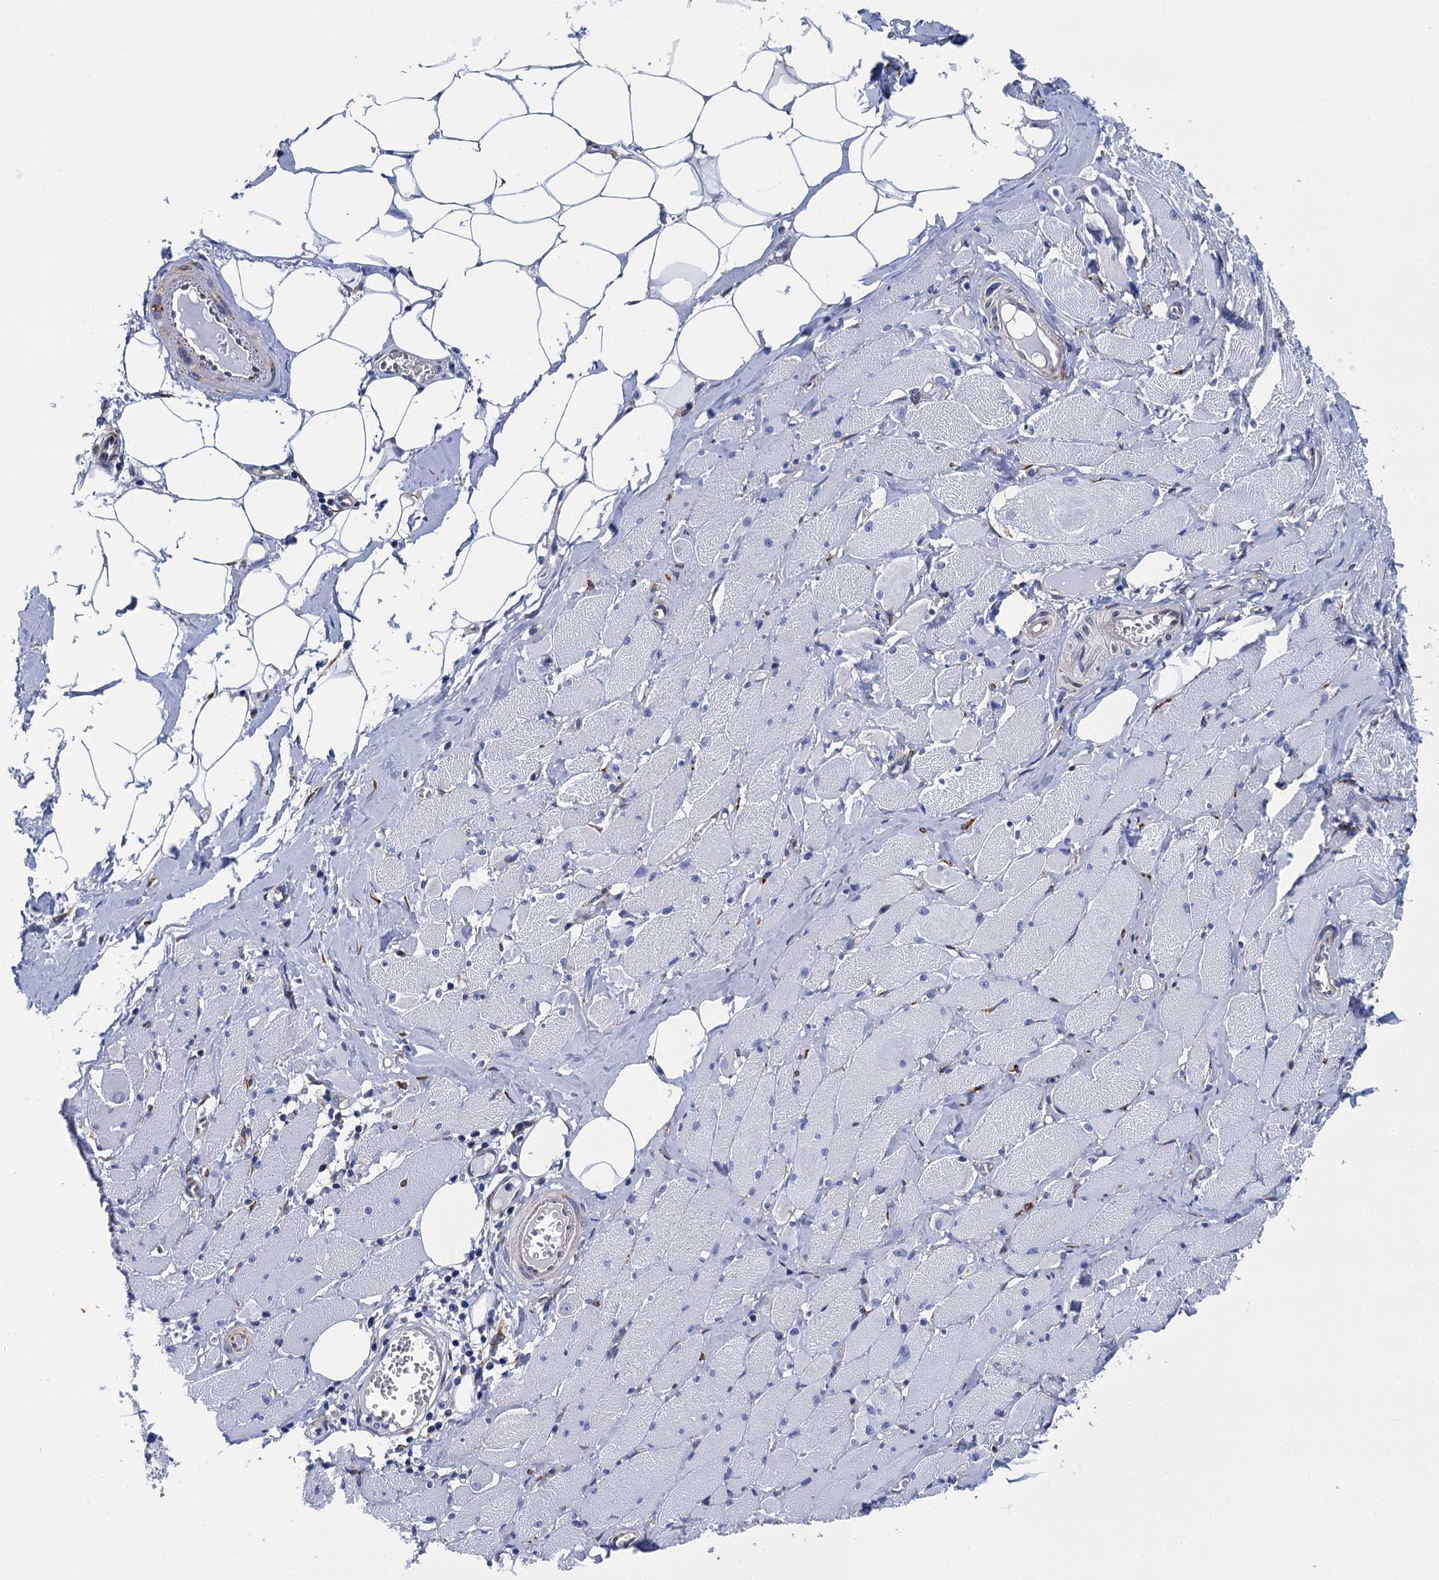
{"staining": {"intensity": "negative", "quantity": "none", "location": "none"}, "tissue": "skeletal muscle", "cell_type": "Myocytes", "image_type": "normal", "snomed": [{"axis": "morphology", "description": "Normal tissue, NOS"}, {"axis": "morphology", "description": "Basal cell carcinoma"}, {"axis": "topography", "description": "Skeletal muscle"}], "caption": "This photomicrograph is of normal skeletal muscle stained with immunohistochemistry to label a protein in brown with the nuclei are counter-stained blue. There is no positivity in myocytes. (DAB immunohistochemistry visualized using brightfield microscopy, high magnification).", "gene": "POGLUT3", "patient": {"sex": "female", "age": 64}}